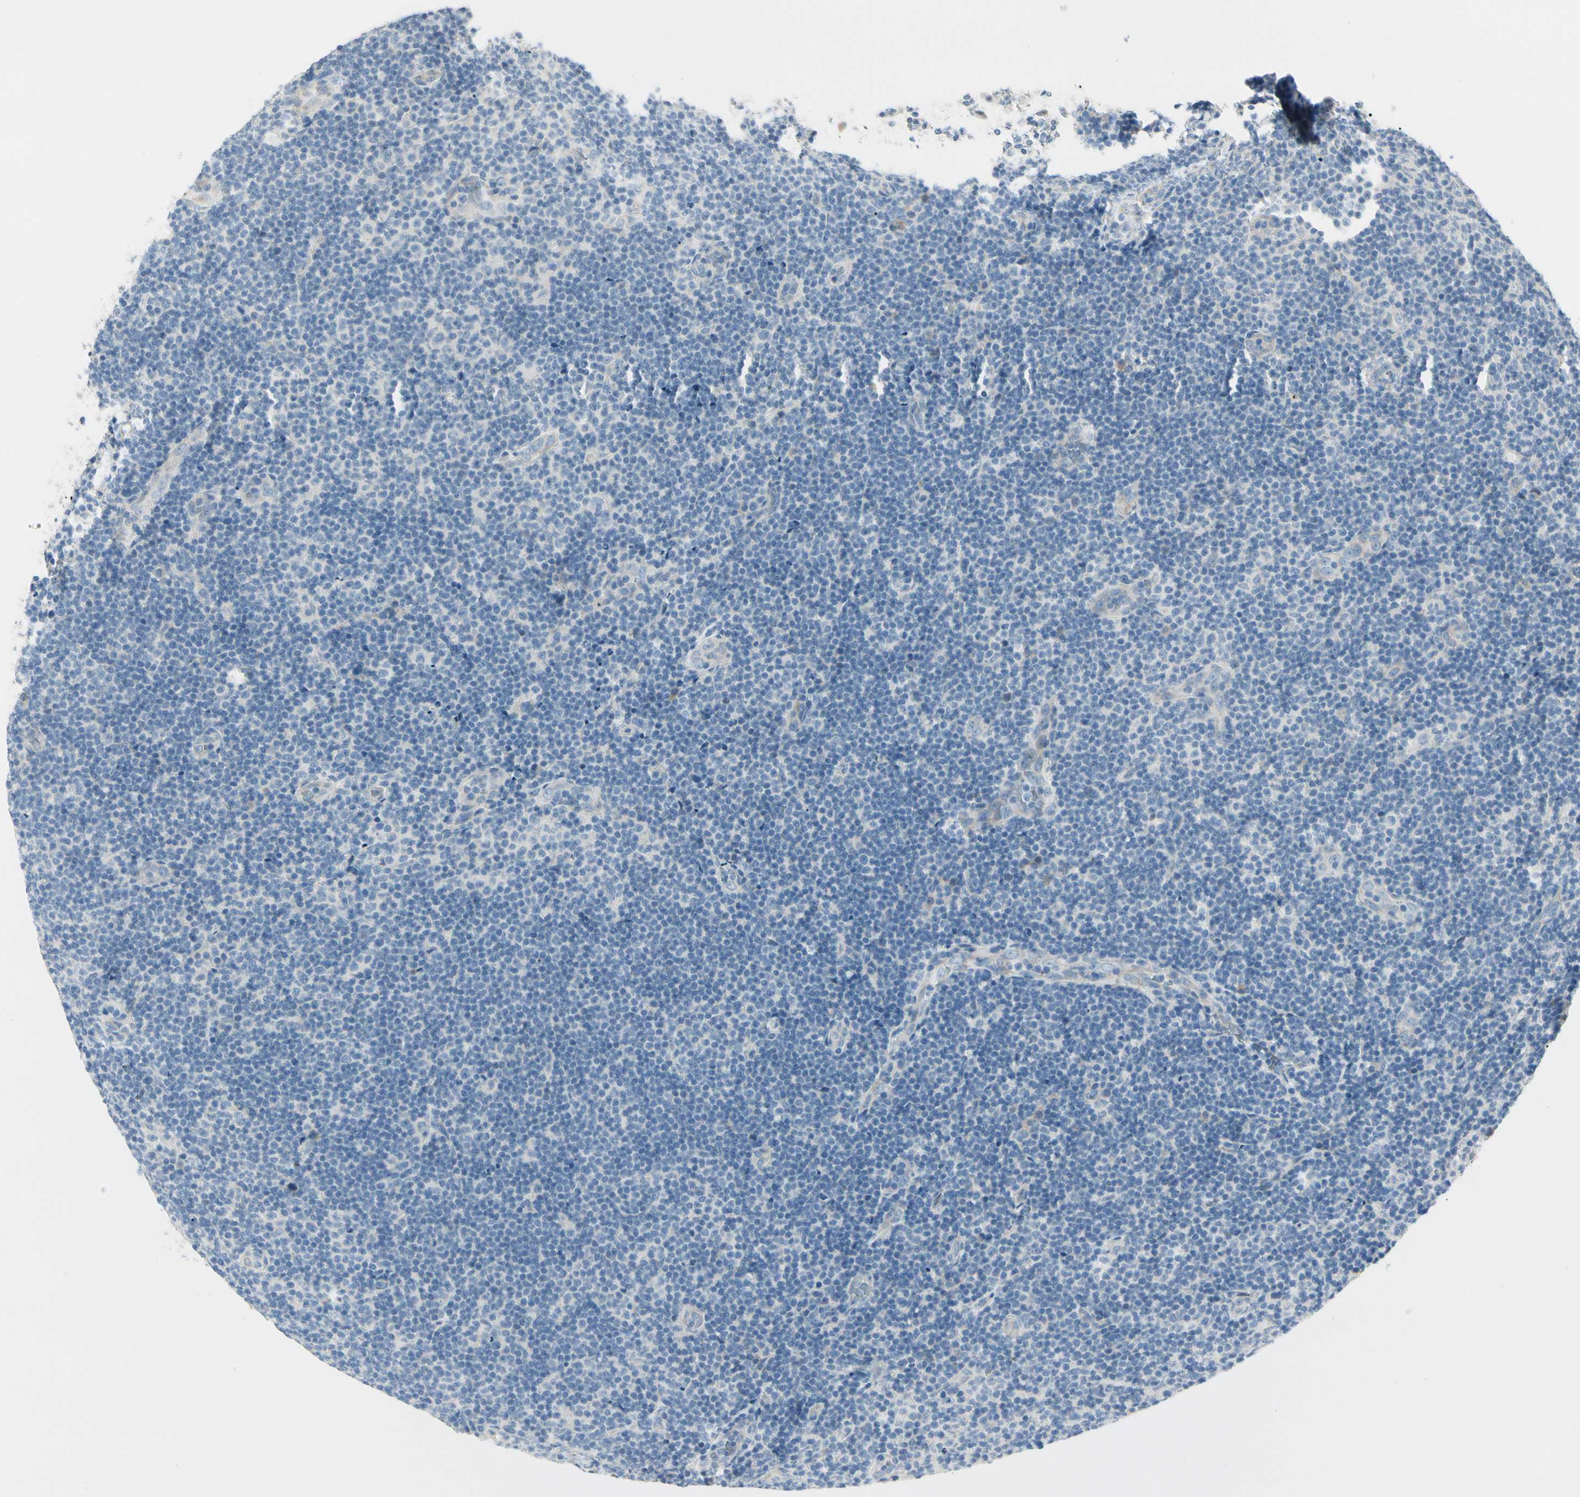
{"staining": {"intensity": "negative", "quantity": "none", "location": "none"}, "tissue": "lymphoma", "cell_type": "Tumor cells", "image_type": "cancer", "snomed": [{"axis": "morphology", "description": "Malignant lymphoma, non-Hodgkin's type, Low grade"}, {"axis": "topography", "description": "Lymph node"}], "caption": "An image of malignant lymphoma, non-Hodgkin's type (low-grade) stained for a protein reveals no brown staining in tumor cells.", "gene": "SLC6A15", "patient": {"sex": "male", "age": 83}}